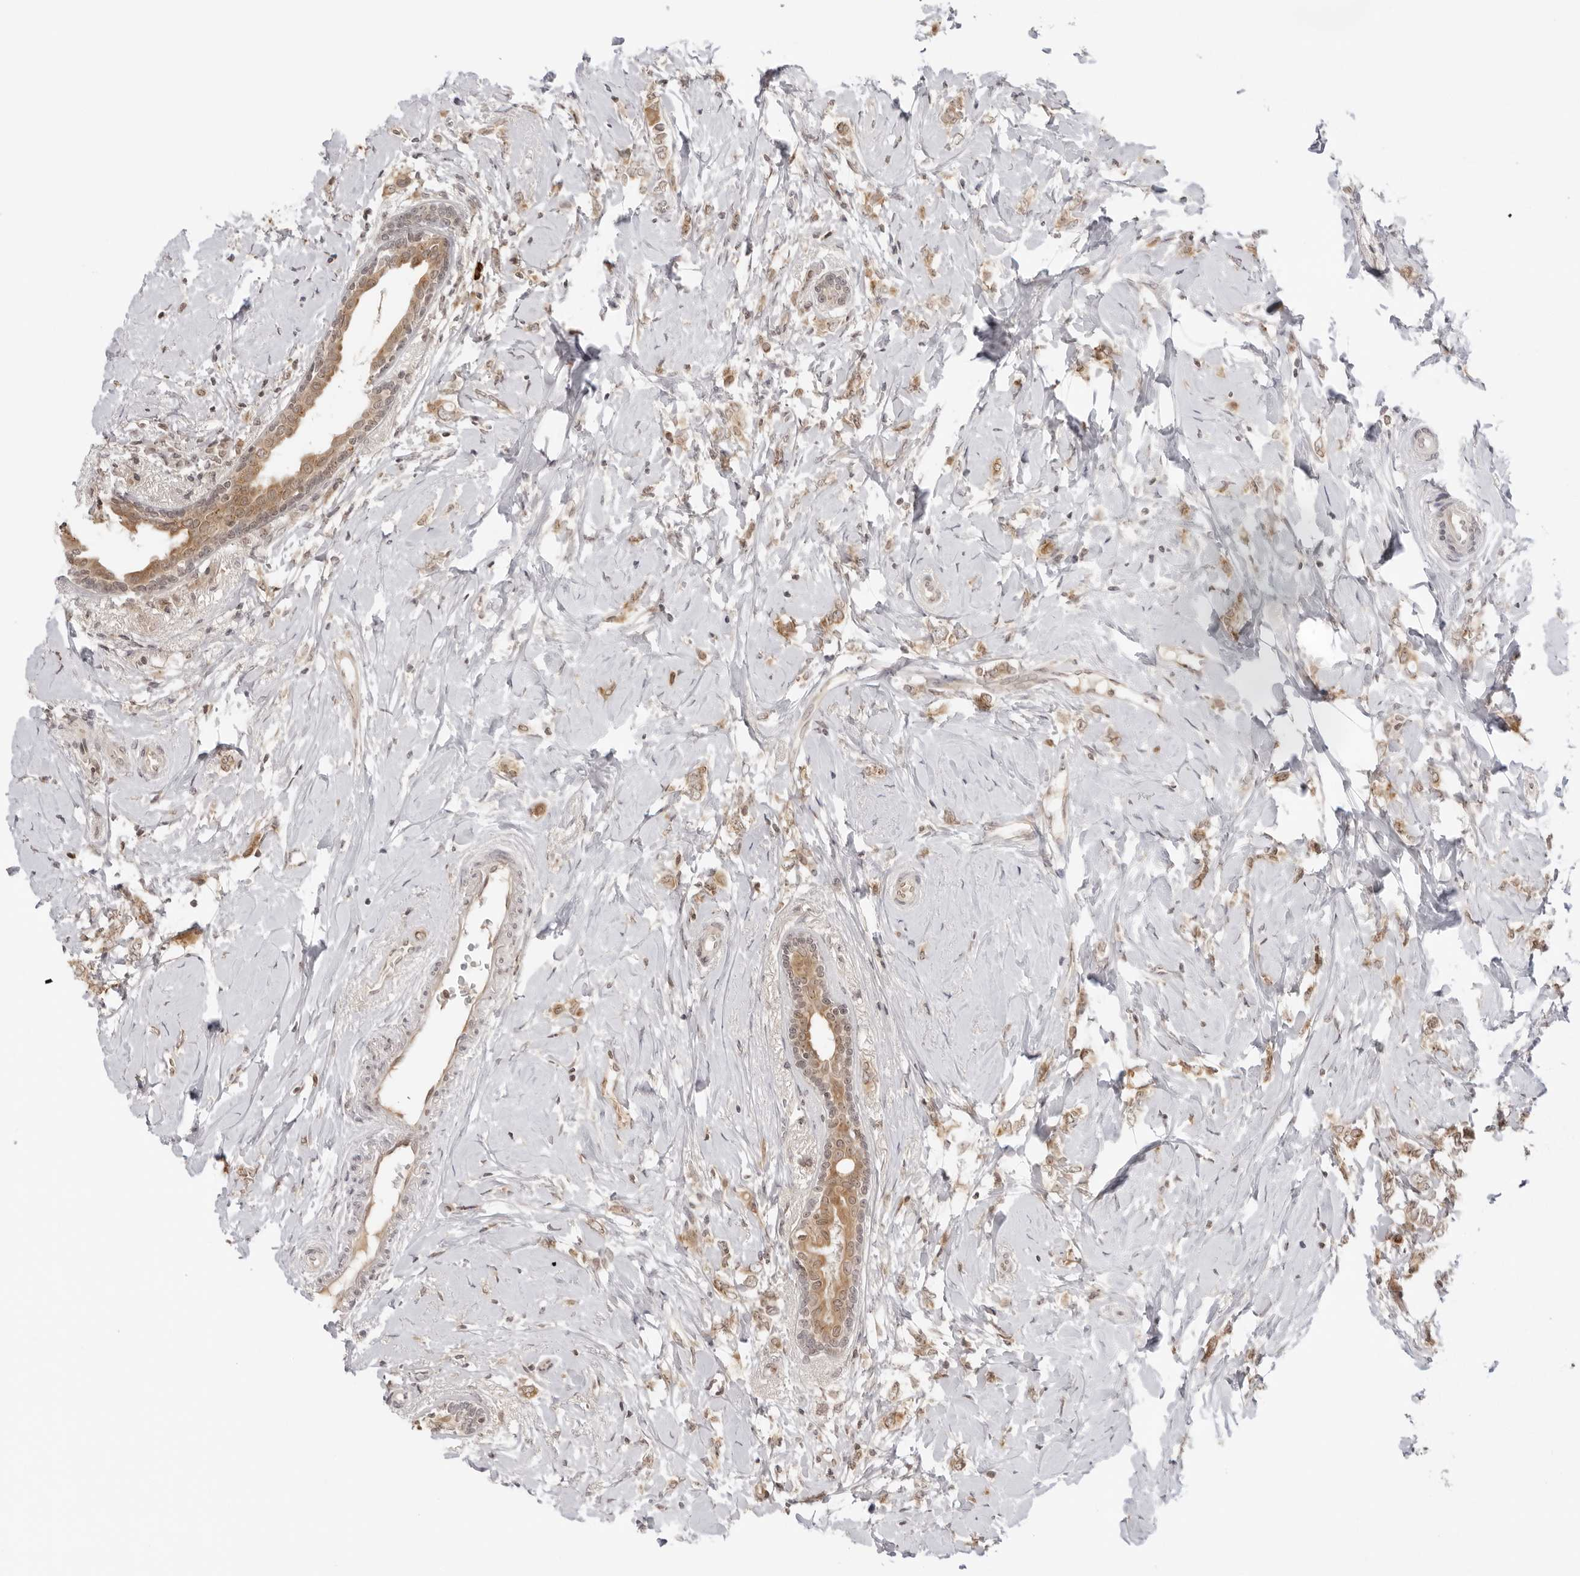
{"staining": {"intensity": "weak", "quantity": ">75%", "location": "cytoplasmic/membranous"}, "tissue": "breast cancer", "cell_type": "Tumor cells", "image_type": "cancer", "snomed": [{"axis": "morphology", "description": "Normal tissue, NOS"}, {"axis": "morphology", "description": "Lobular carcinoma"}, {"axis": "topography", "description": "Breast"}], "caption": "This is an image of IHC staining of breast cancer (lobular carcinoma), which shows weak staining in the cytoplasmic/membranous of tumor cells.", "gene": "PRRC2C", "patient": {"sex": "female", "age": 47}}